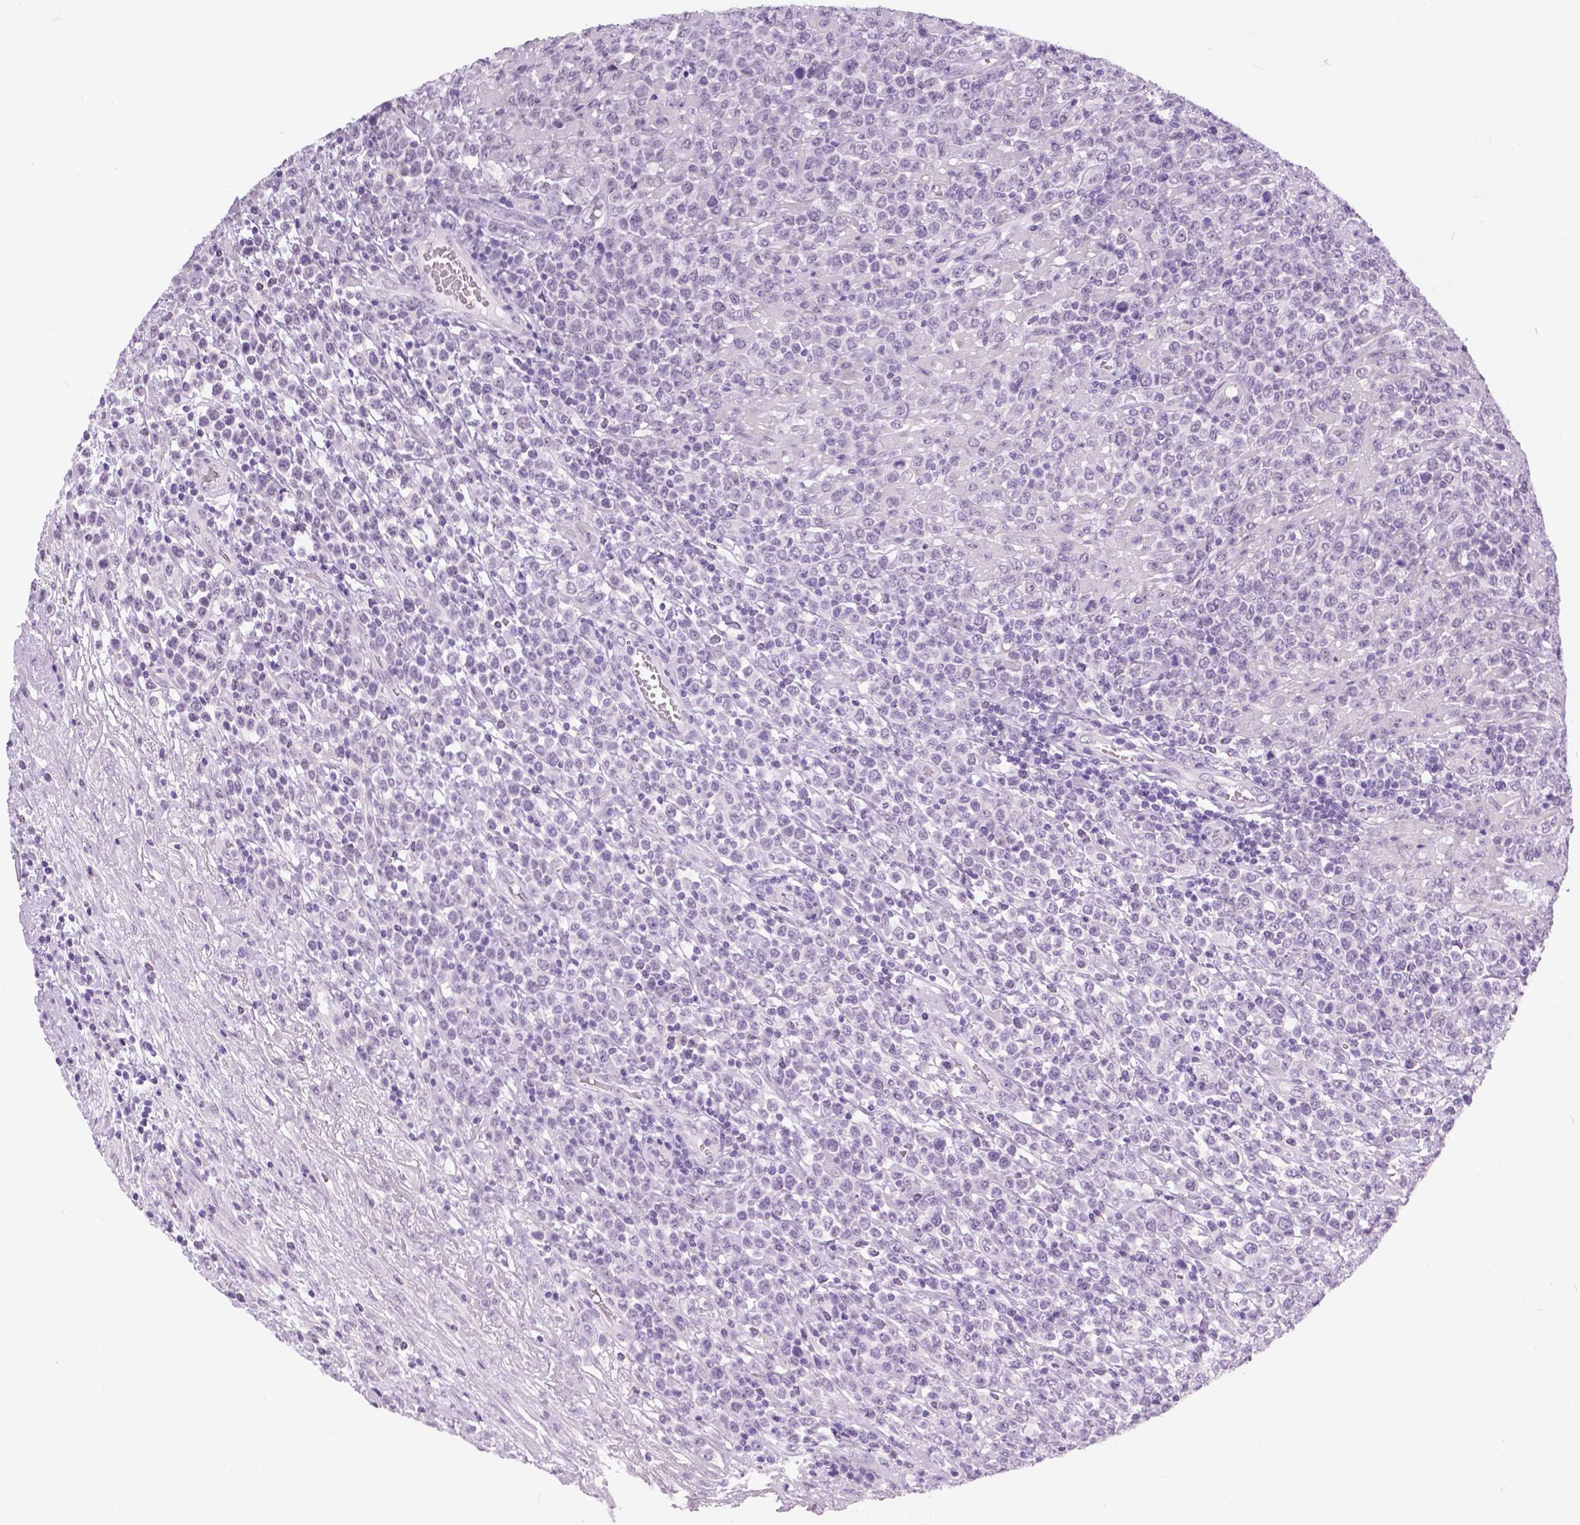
{"staining": {"intensity": "negative", "quantity": "none", "location": "none"}, "tissue": "lymphoma", "cell_type": "Tumor cells", "image_type": "cancer", "snomed": [{"axis": "morphology", "description": "Malignant lymphoma, non-Hodgkin's type, High grade"}, {"axis": "topography", "description": "Soft tissue"}], "caption": "A high-resolution histopathology image shows immunohistochemistry (IHC) staining of malignant lymphoma, non-Hodgkin's type (high-grade), which displays no significant expression in tumor cells.", "gene": "MYOM1", "patient": {"sex": "female", "age": 56}}